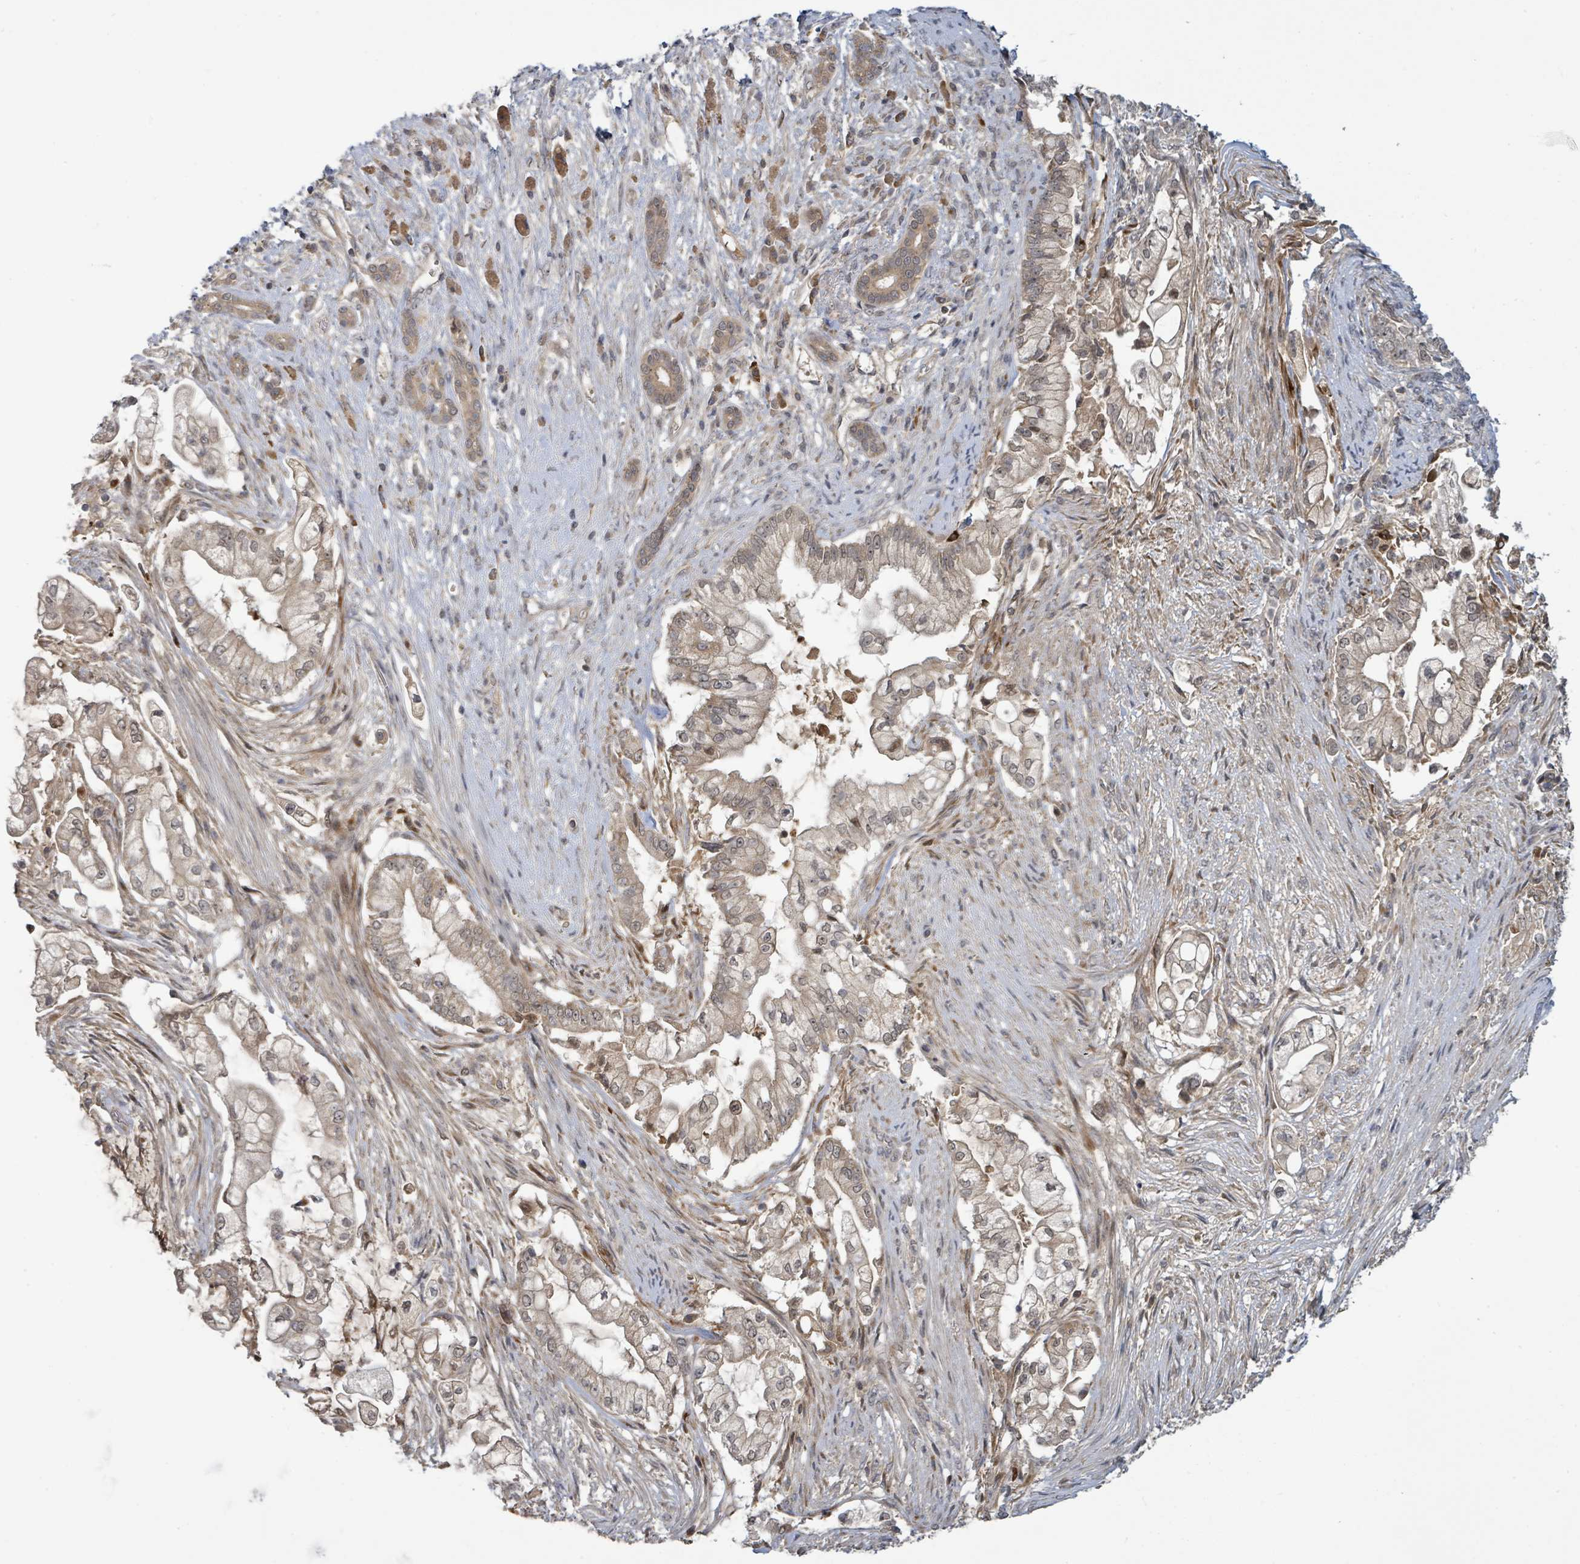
{"staining": {"intensity": "weak", "quantity": "<25%", "location": "cytoplasmic/membranous"}, "tissue": "pancreatic cancer", "cell_type": "Tumor cells", "image_type": "cancer", "snomed": [{"axis": "morphology", "description": "Adenocarcinoma, NOS"}, {"axis": "topography", "description": "Pancreas"}], "caption": "Tumor cells show no significant staining in adenocarcinoma (pancreatic). (DAB immunohistochemistry, high magnification).", "gene": "ITGA11", "patient": {"sex": "female", "age": 69}}